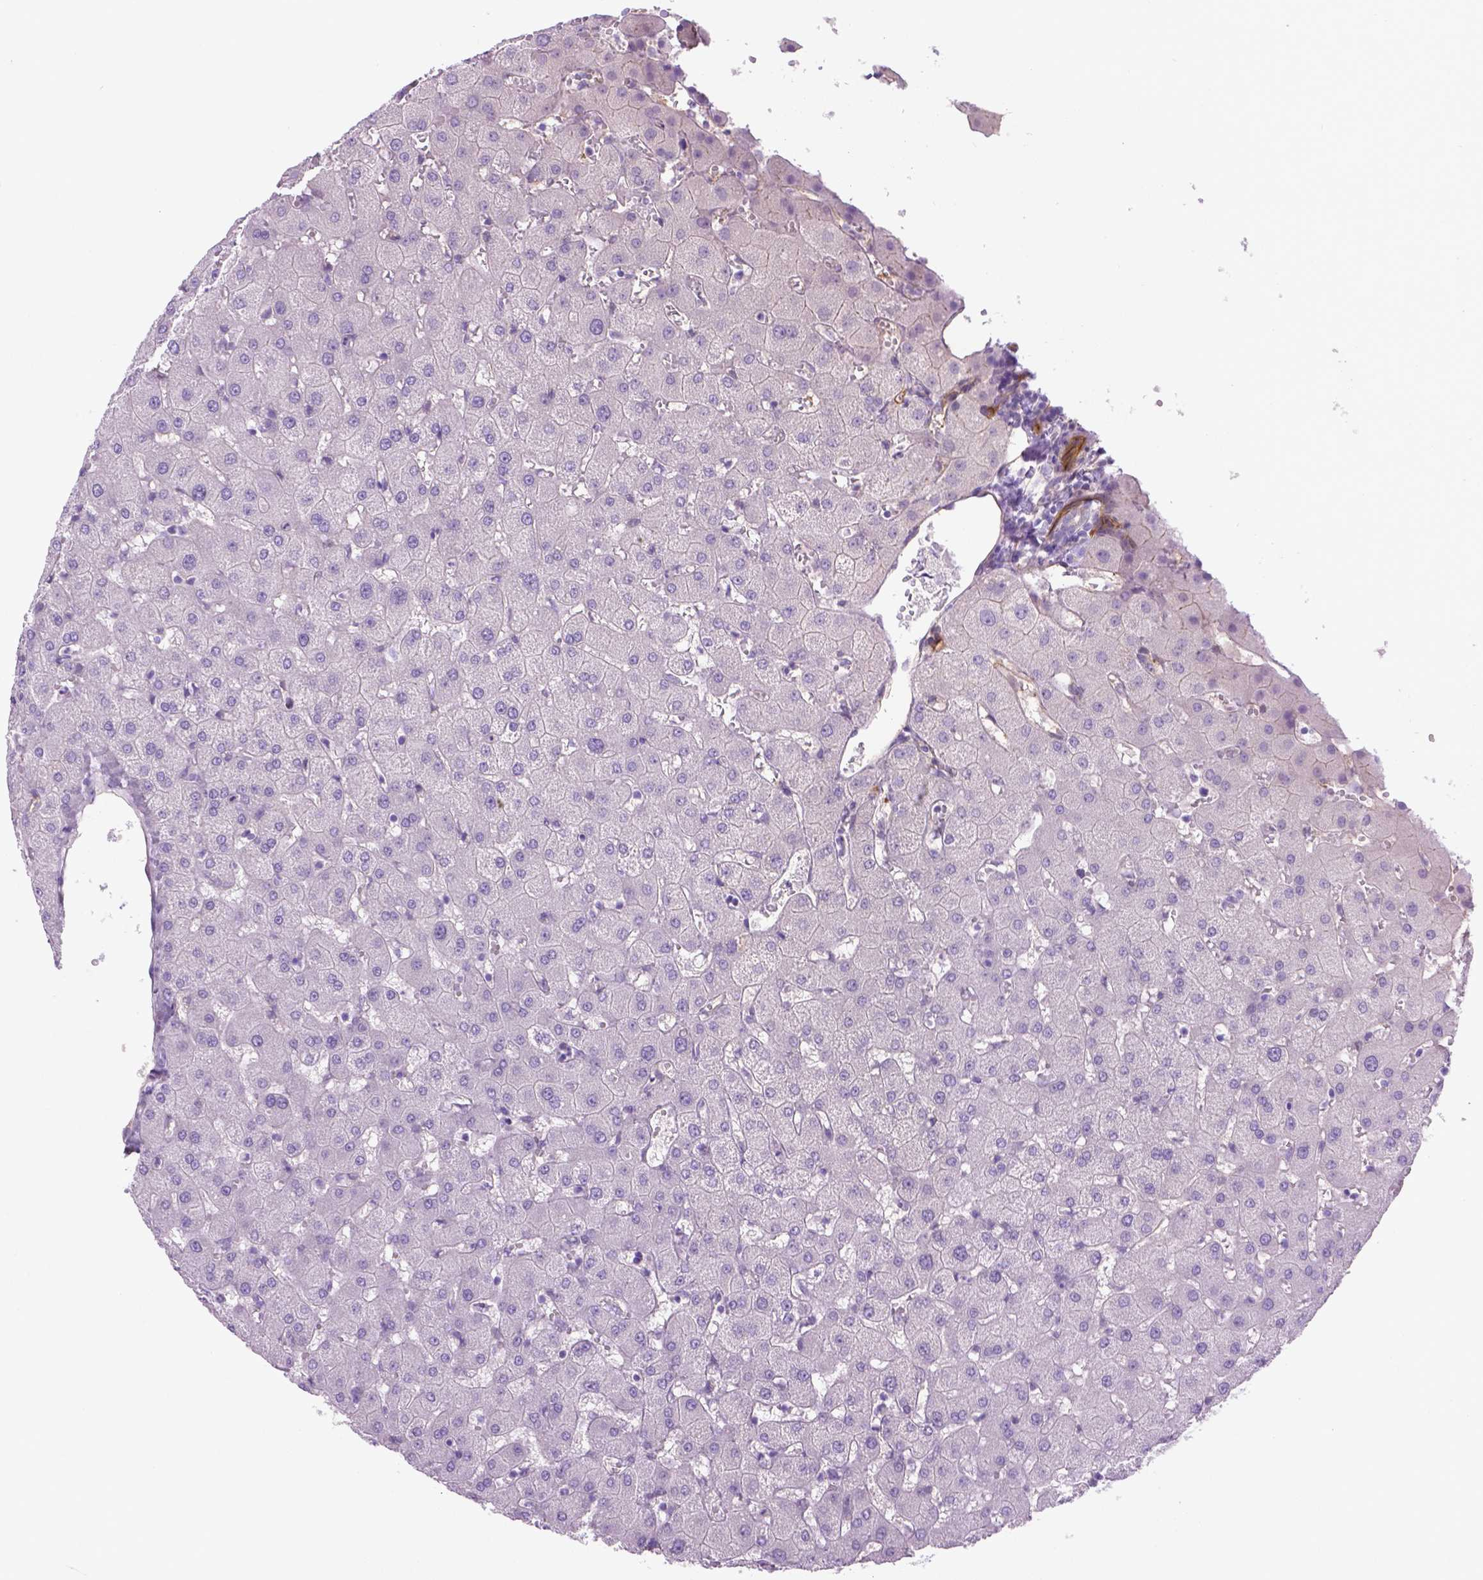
{"staining": {"intensity": "negative", "quantity": "none", "location": "none"}, "tissue": "liver", "cell_type": "Cholangiocytes", "image_type": "normal", "snomed": [{"axis": "morphology", "description": "Normal tissue, NOS"}, {"axis": "topography", "description": "Liver"}], "caption": "This is an immunohistochemistry (IHC) photomicrograph of benign liver. There is no expression in cholangiocytes.", "gene": "CLIC4", "patient": {"sex": "female", "age": 63}}